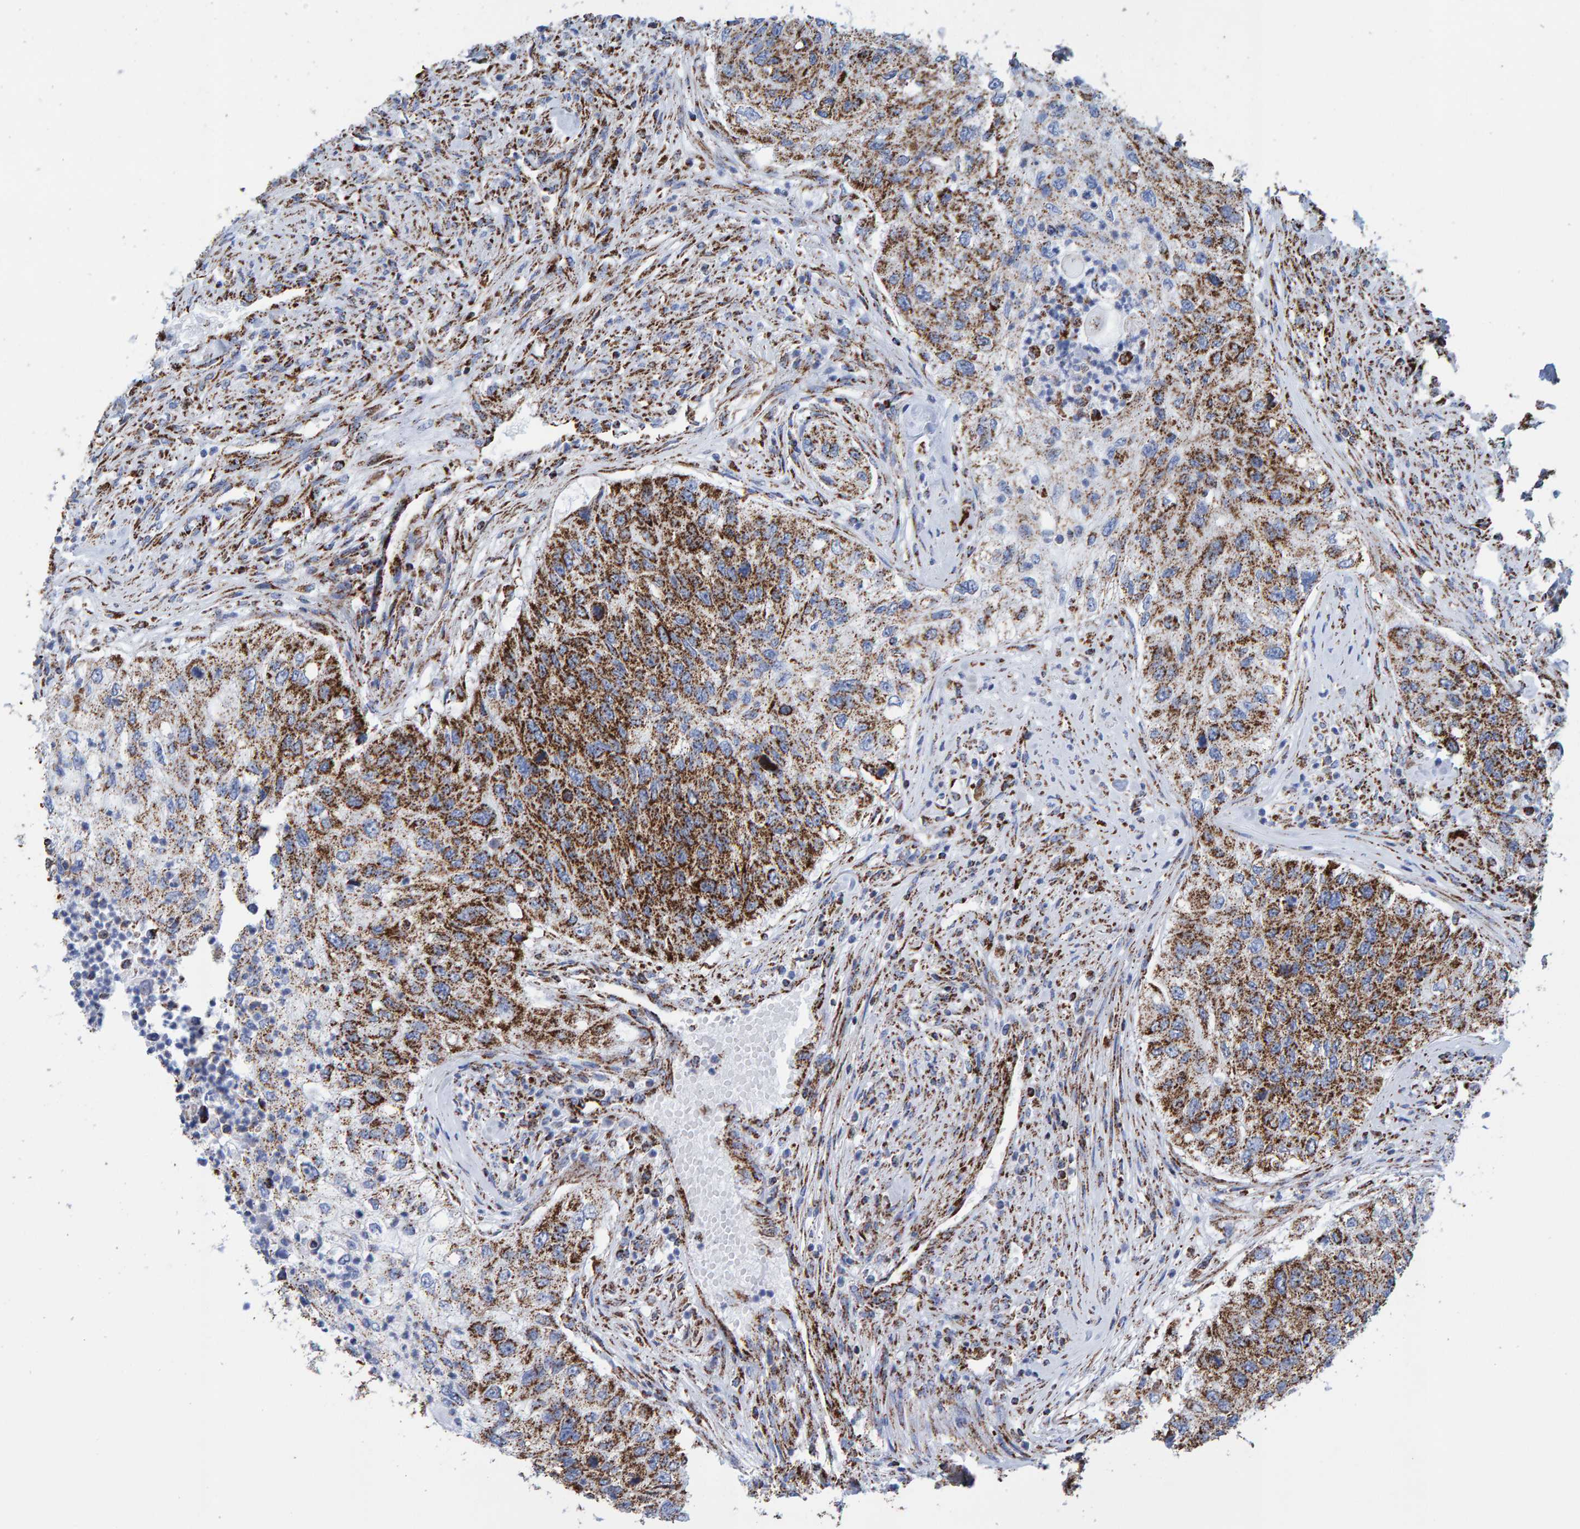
{"staining": {"intensity": "strong", "quantity": ">75%", "location": "cytoplasmic/membranous"}, "tissue": "urothelial cancer", "cell_type": "Tumor cells", "image_type": "cancer", "snomed": [{"axis": "morphology", "description": "Urothelial carcinoma, High grade"}, {"axis": "topography", "description": "Urinary bladder"}], "caption": "Protein analysis of urothelial carcinoma (high-grade) tissue reveals strong cytoplasmic/membranous expression in about >75% of tumor cells.", "gene": "ENSG00000262660", "patient": {"sex": "female", "age": 60}}